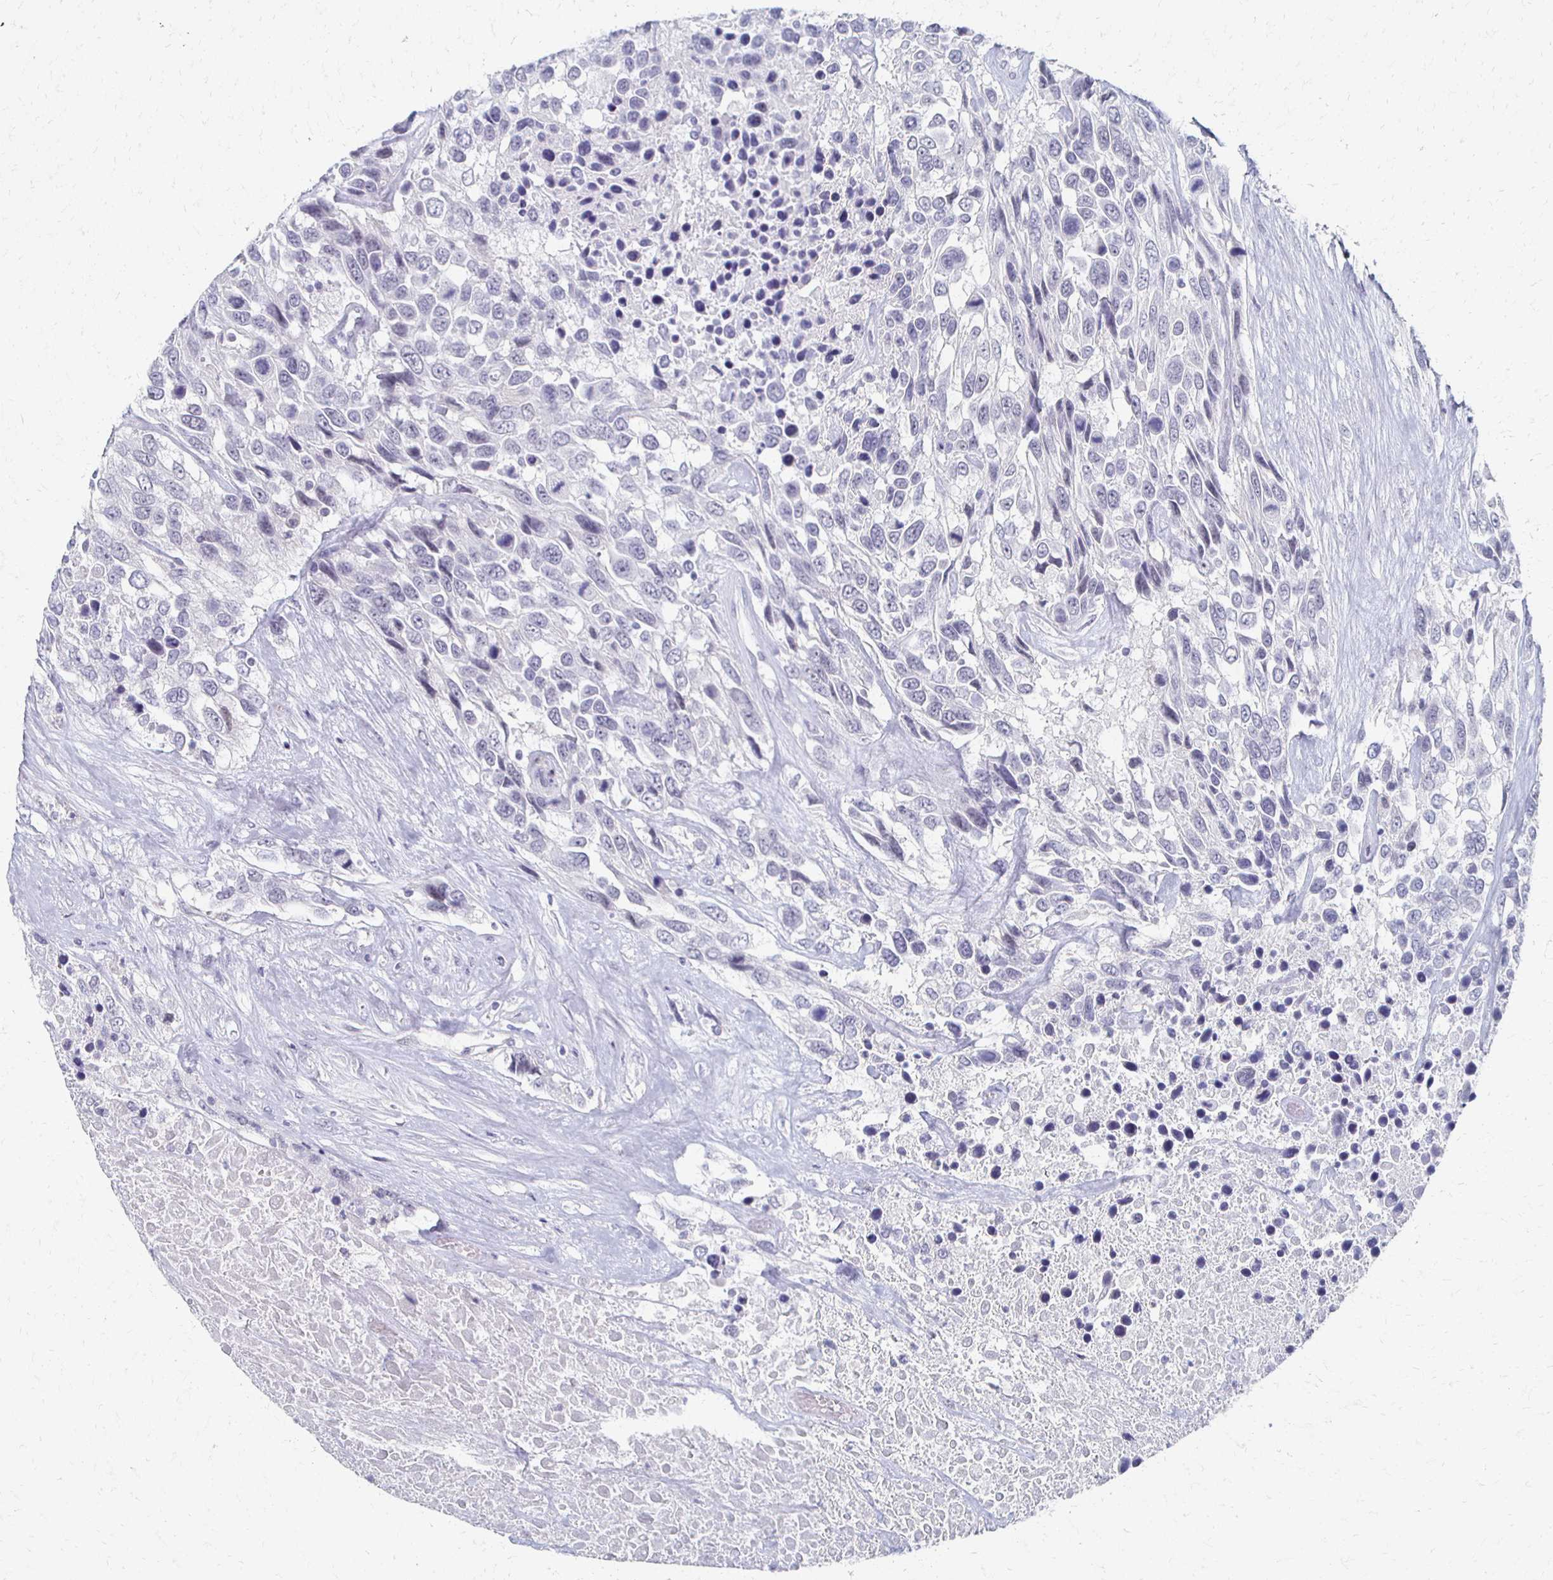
{"staining": {"intensity": "negative", "quantity": "none", "location": "none"}, "tissue": "urothelial cancer", "cell_type": "Tumor cells", "image_type": "cancer", "snomed": [{"axis": "morphology", "description": "Urothelial carcinoma, High grade"}, {"axis": "topography", "description": "Urinary bladder"}], "caption": "Tumor cells show no significant staining in urothelial carcinoma (high-grade). (DAB (3,3'-diaminobenzidine) immunohistochemistry (IHC) with hematoxylin counter stain).", "gene": "CXCR2", "patient": {"sex": "female", "age": 70}}